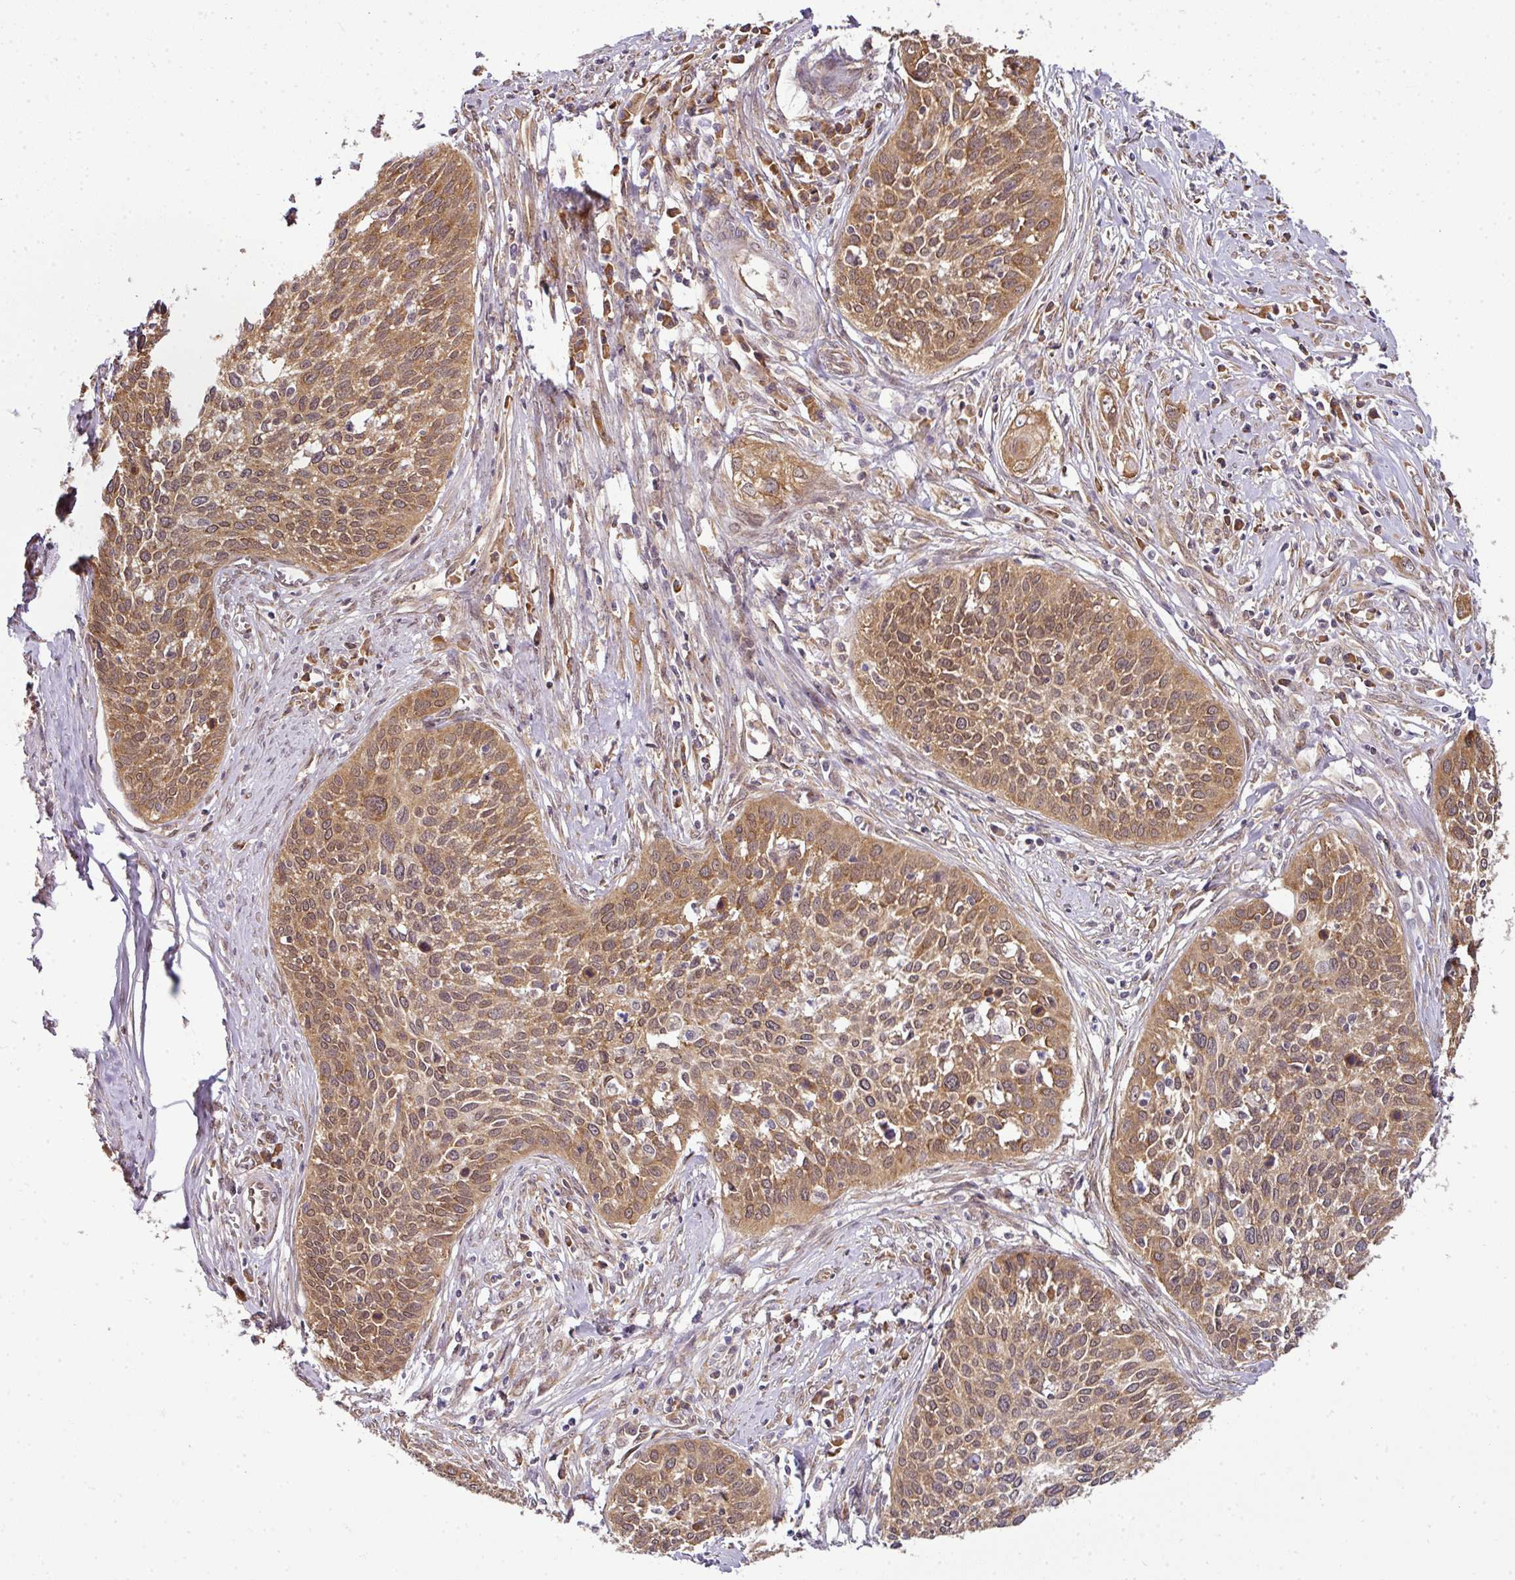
{"staining": {"intensity": "moderate", "quantity": ">75%", "location": "cytoplasmic/membranous"}, "tissue": "cervical cancer", "cell_type": "Tumor cells", "image_type": "cancer", "snomed": [{"axis": "morphology", "description": "Squamous cell carcinoma, NOS"}, {"axis": "topography", "description": "Cervix"}], "caption": "Cervical cancer stained for a protein (brown) shows moderate cytoplasmic/membranous positive positivity in approximately >75% of tumor cells.", "gene": "RBM4B", "patient": {"sex": "female", "age": 34}}